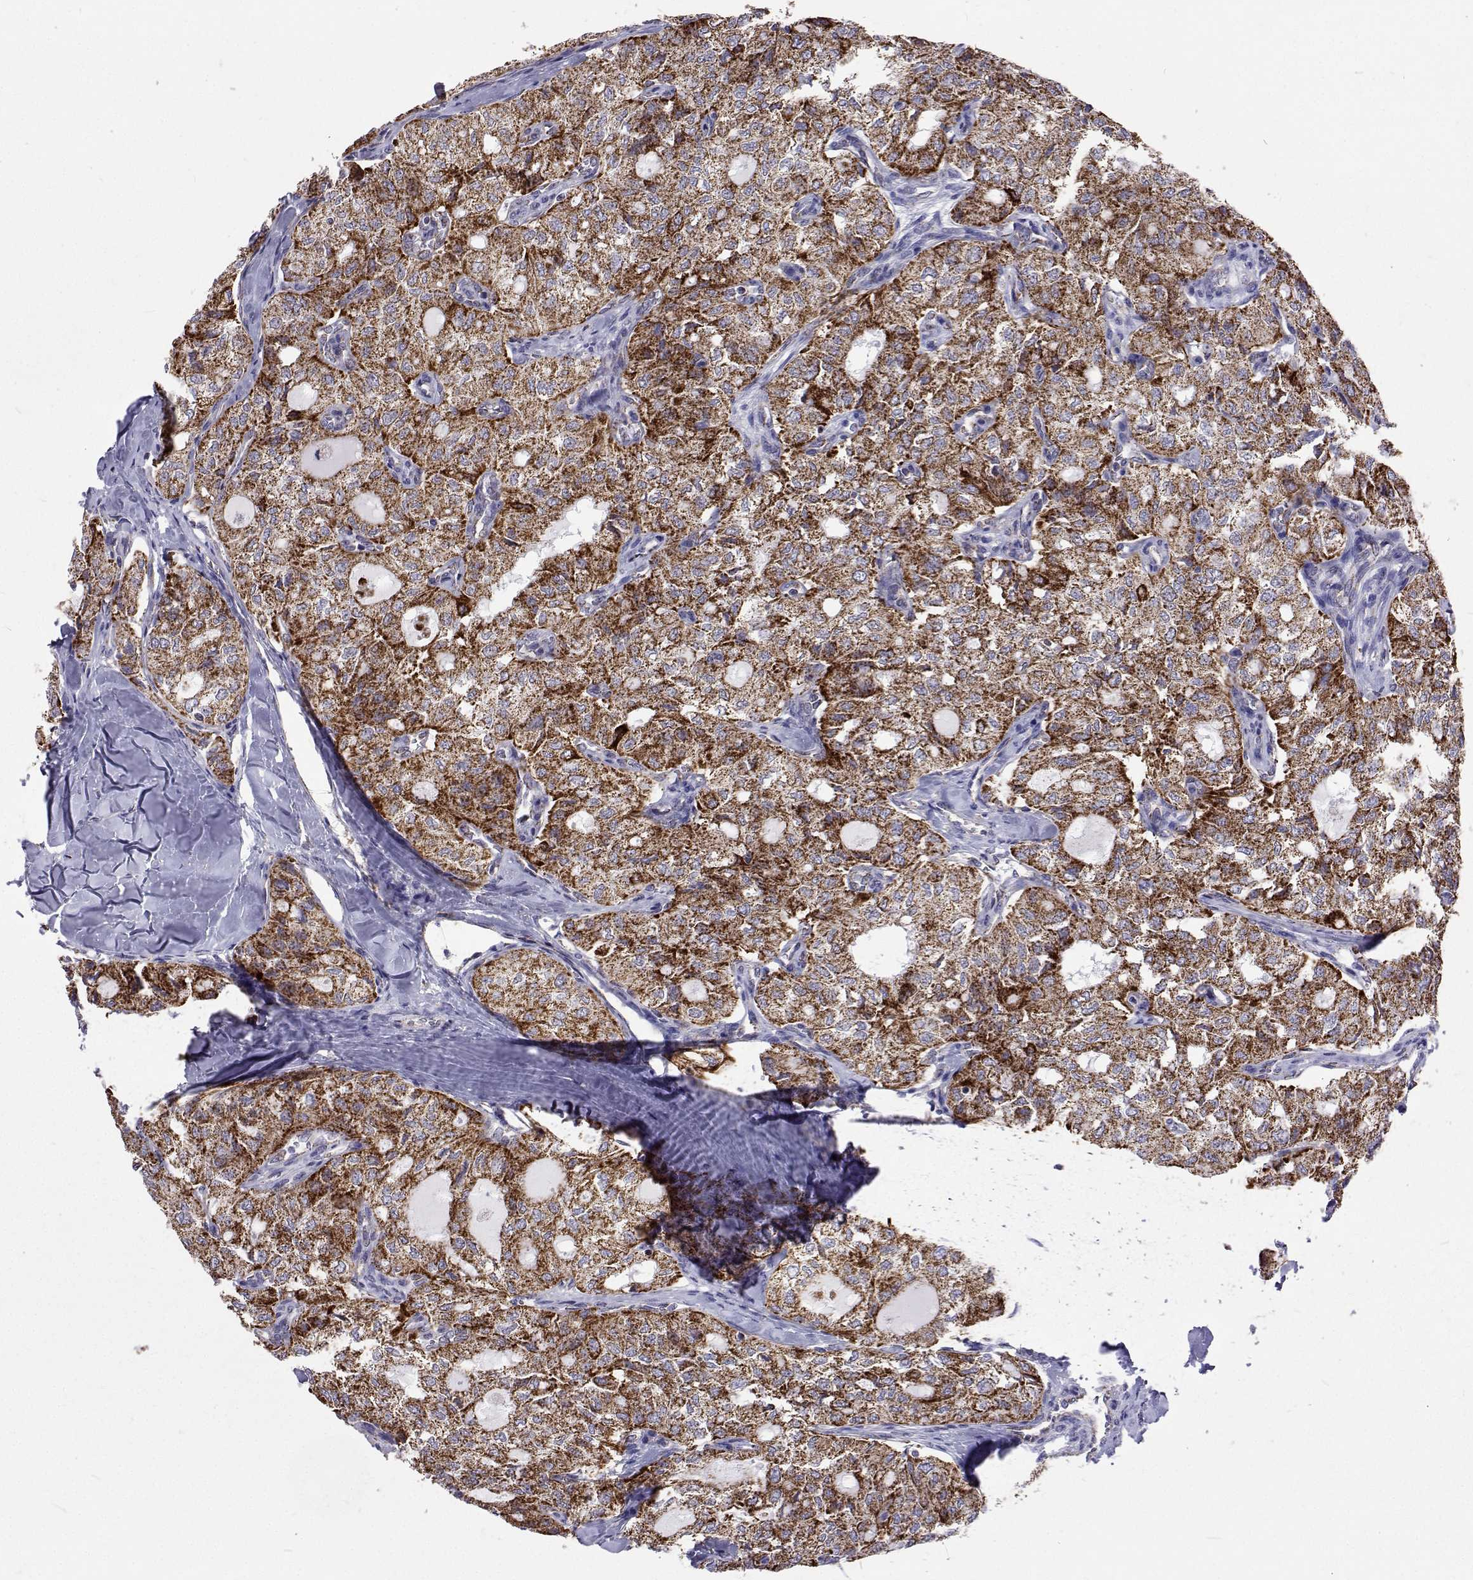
{"staining": {"intensity": "strong", "quantity": ">75%", "location": "cytoplasmic/membranous"}, "tissue": "thyroid cancer", "cell_type": "Tumor cells", "image_type": "cancer", "snomed": [{"axis": "morphology", "description": "Follicular adenoma carcinoma, NOS"}, {"axis": "topography", "description": "Thyroid gland"}], "caption": "Tumor cells exhibit high levels of strong cytoplasmic/membranous expression in about >75% of cells in thyroid follicular adenoma carcinoma. (Stains: DAB (3,3'-diaminobenzidine) in brown, nuclei in blue, Microscopy: brightfield microscopy at high magnification).", "gene": "MCCC2", "patient": {"sex": "male", "age": 75}}